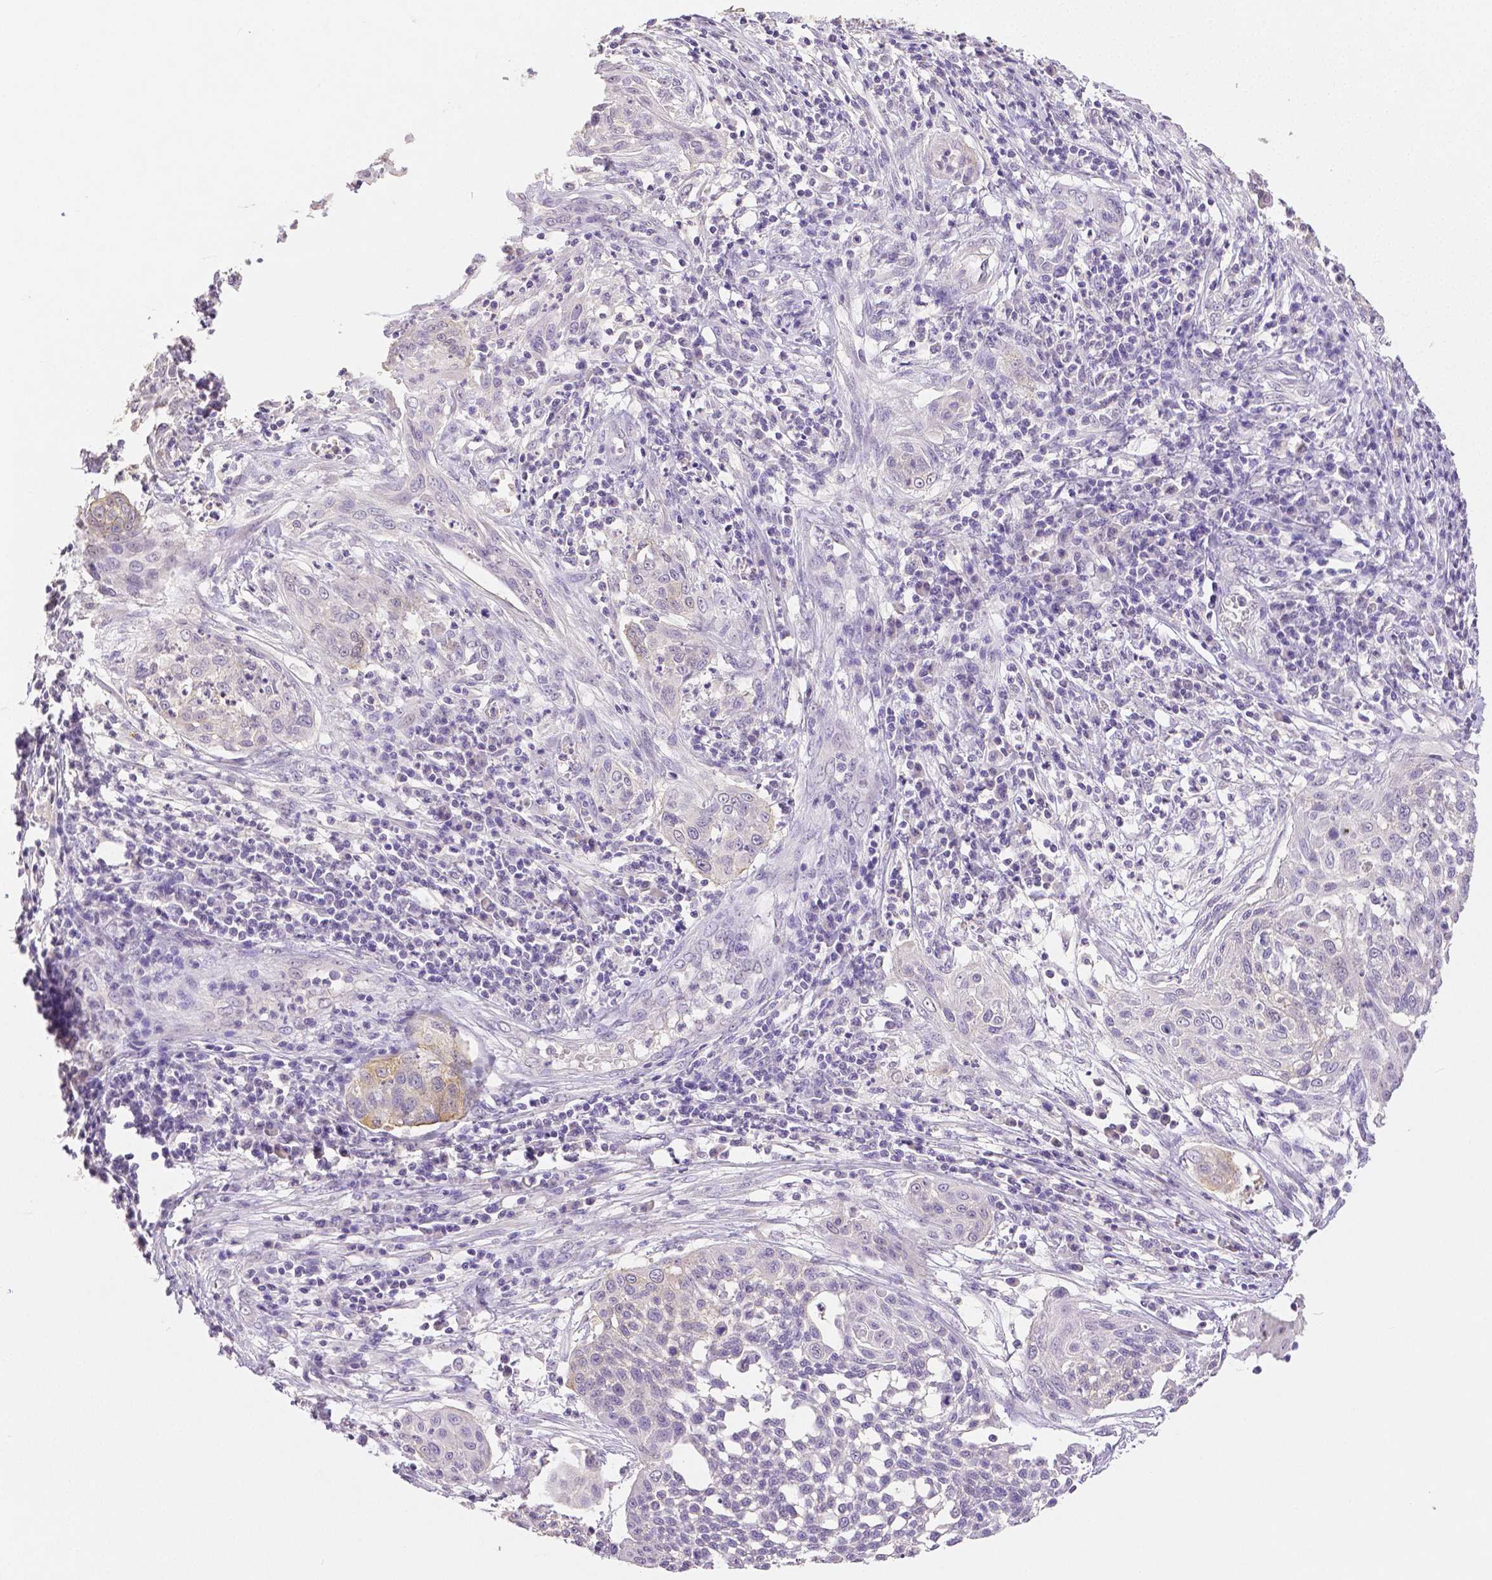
{"staining": {"intensity": "weak", "quantity": "<25%", "location": "cytoplasmic/membranous"}, "tissue": "cervical cancer", "cell_type": "Tumor cells", "image_type": "cancer", "snomed": [{"axis": "morphology", "description": "Squamous cell carcinoma, NOS"}, {"axis": "topography", "description": "Cervix"}], "caption": "IHC photomicrograph of neoplastic tissue: cervical squamous cell carcinoma stained with DAB (3,3'-diaminobenzidine) displays no significant protein staining in tumor cells.", "gene": "OCLN", "patient": {"sex": "female", "age": 34}}